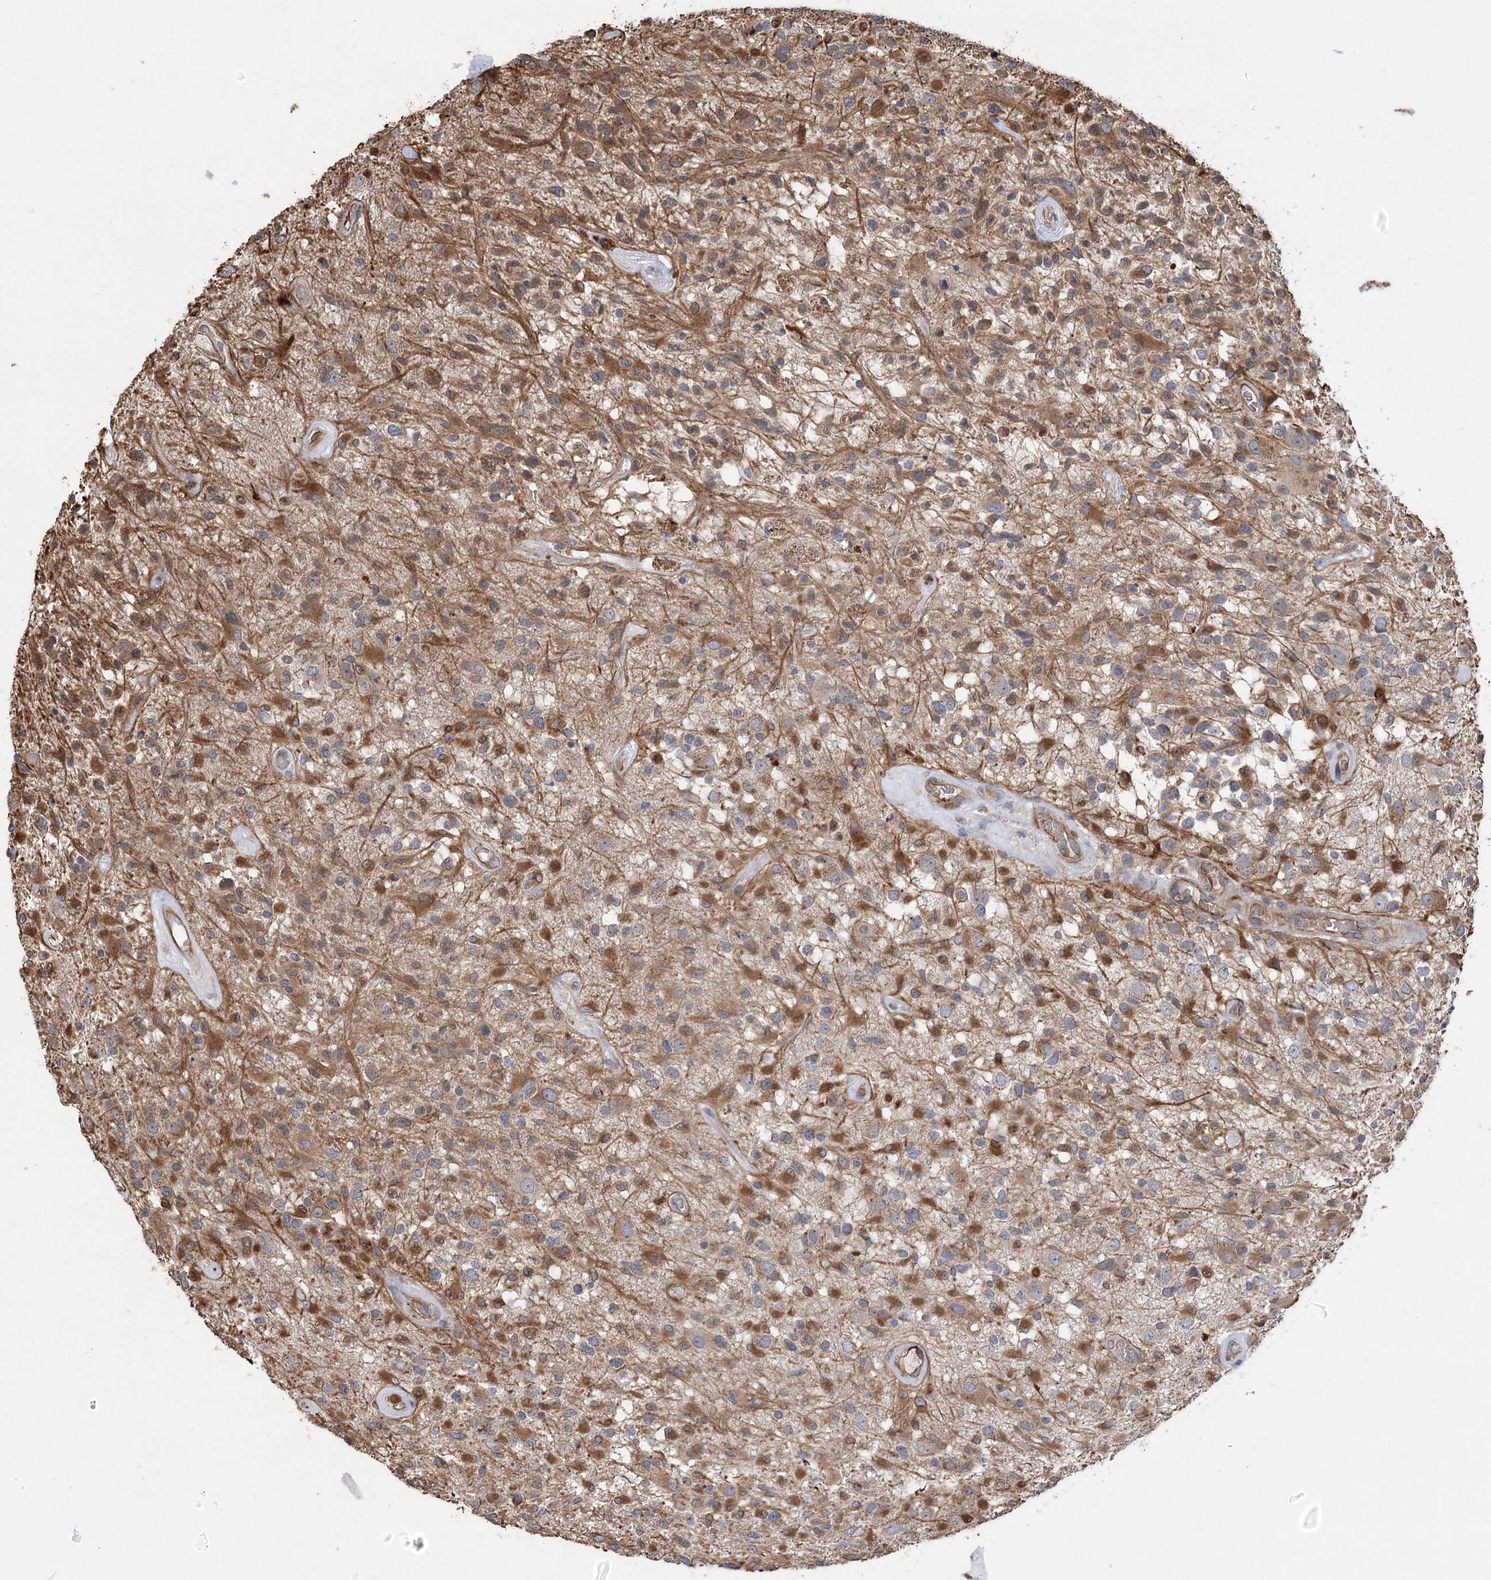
{"staining": {"intensity": "moderate", "quantity": "<25%", "location": "cytoplasmic/membranous"}, "tissue": "glioma", "cell_type": "Tumor cells", "image_type": "cancer", "snomed": [{"axis": "morphology", "description": "Glioma, malignant, High grade"}, {"axis": "morphology", "description": "Glioblastoma, NOS"}, {"axis": "topography", "description": "Brain"}], "caption": "Glioblastoma stained with immunohistochemistry (IHC) shows moderate cytoplasmic/membranous staining in approximately <25% of tumor cells.", "gene": "RWDD4", "patient": {"sex": "male", "age": 60}}